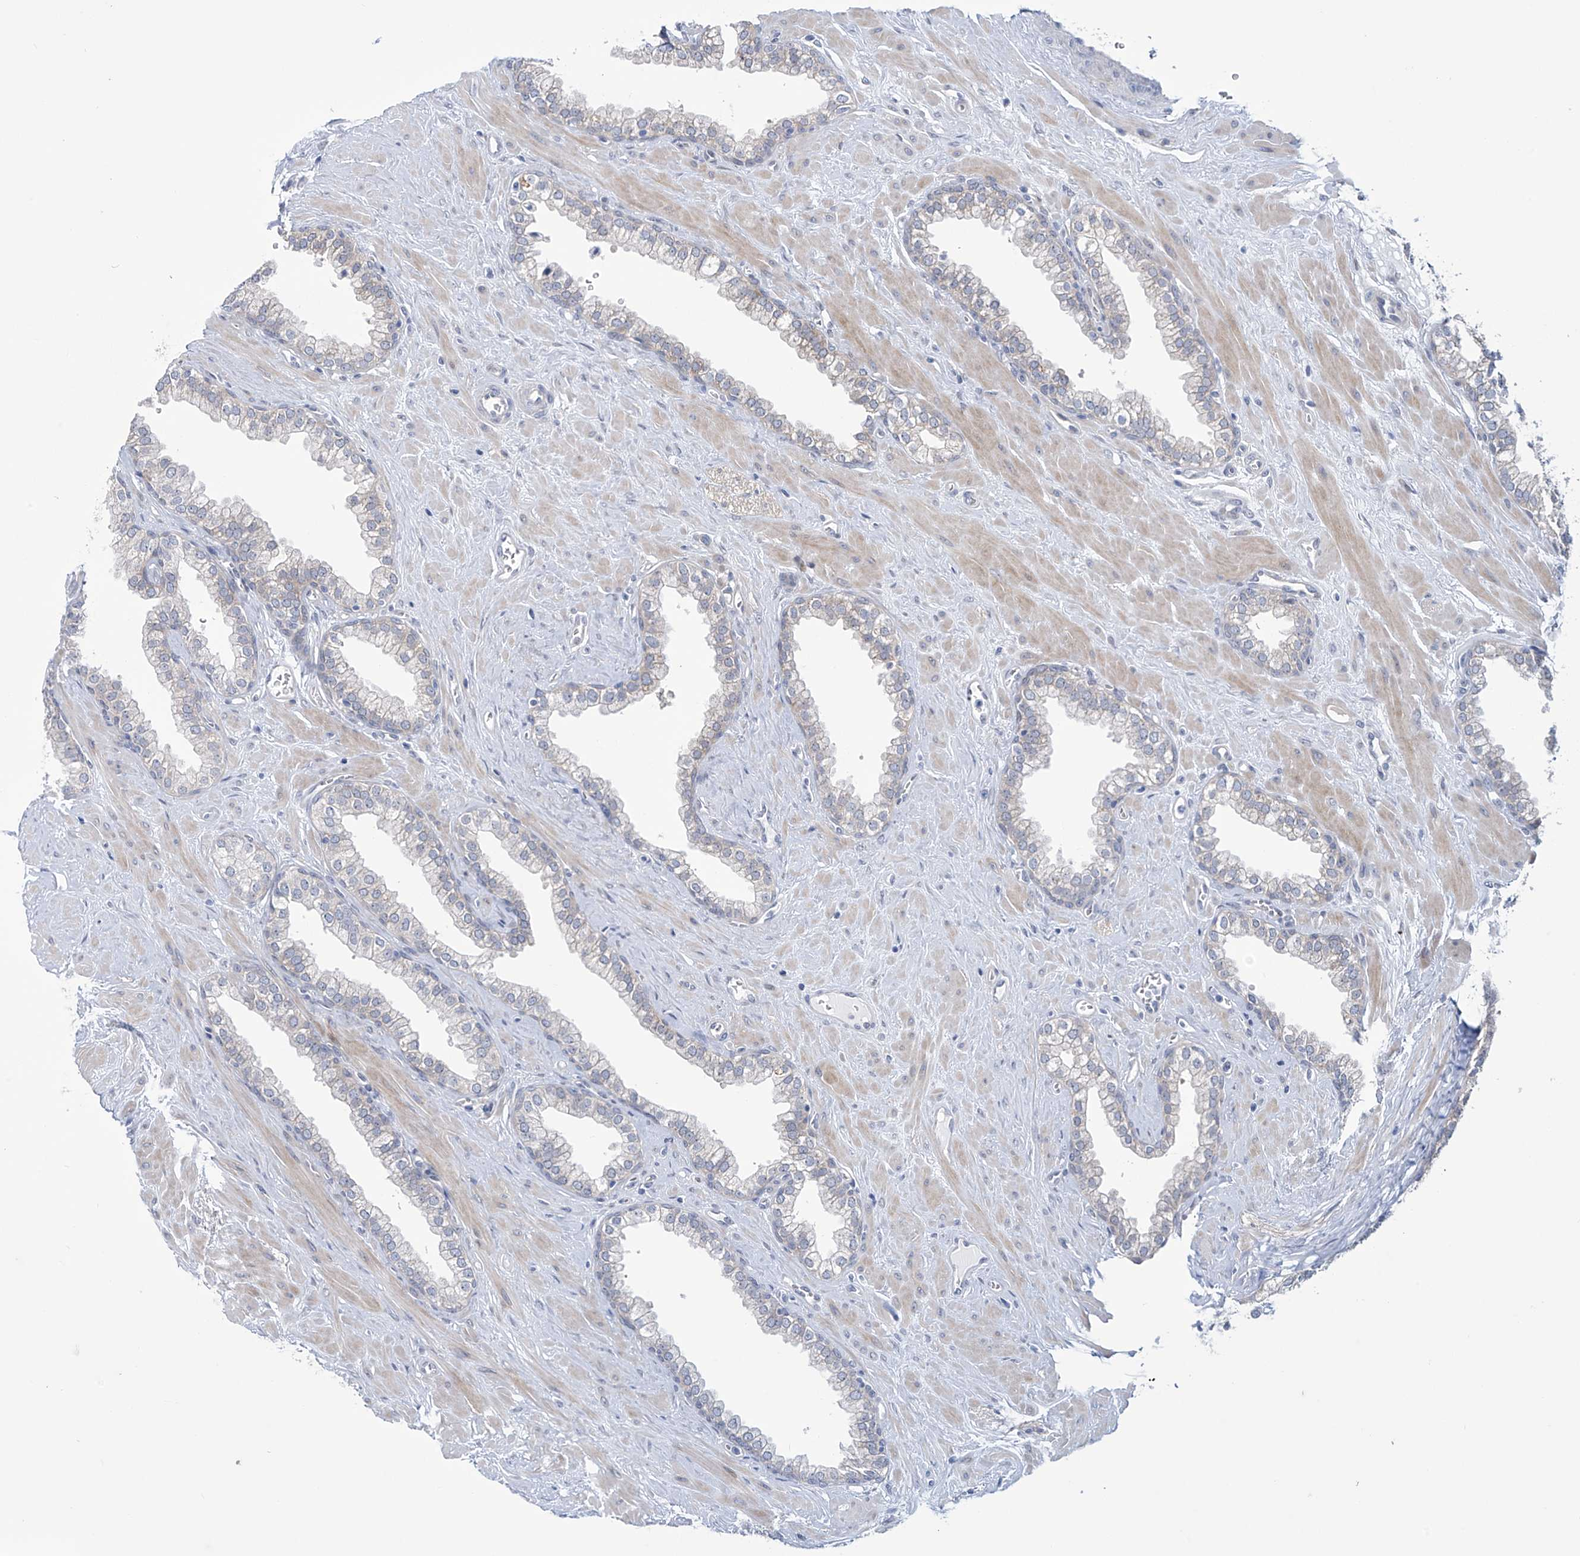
{"staining": {"intensity": "negative", "quantity": "none", "location": "none"}, "tissue": "prostate", "cell_type": "Glandular cells", "image_type": "normal", "snomed": [{"axis": "morphology", "description": "Normal tissue, NOS"}, {"axis": "morphology", "description": "Urothelial carcinoma, Low grade"}, {"axis": "topography", "description": "Urinary bladder"}, {"axis": "topography", "description": "Prostate"}], "caption": "An IHC photomicrograph of unremarkable prostate is shown. There is no staining in glandular cells of prostate. (Brightfield microscopy of DAB (3,3'-diaminobenzidine) immunohistochemistry (IHC) at high magnification).", "gene": "TRIM60", "patient": {"sex": "male", "age": 60}}